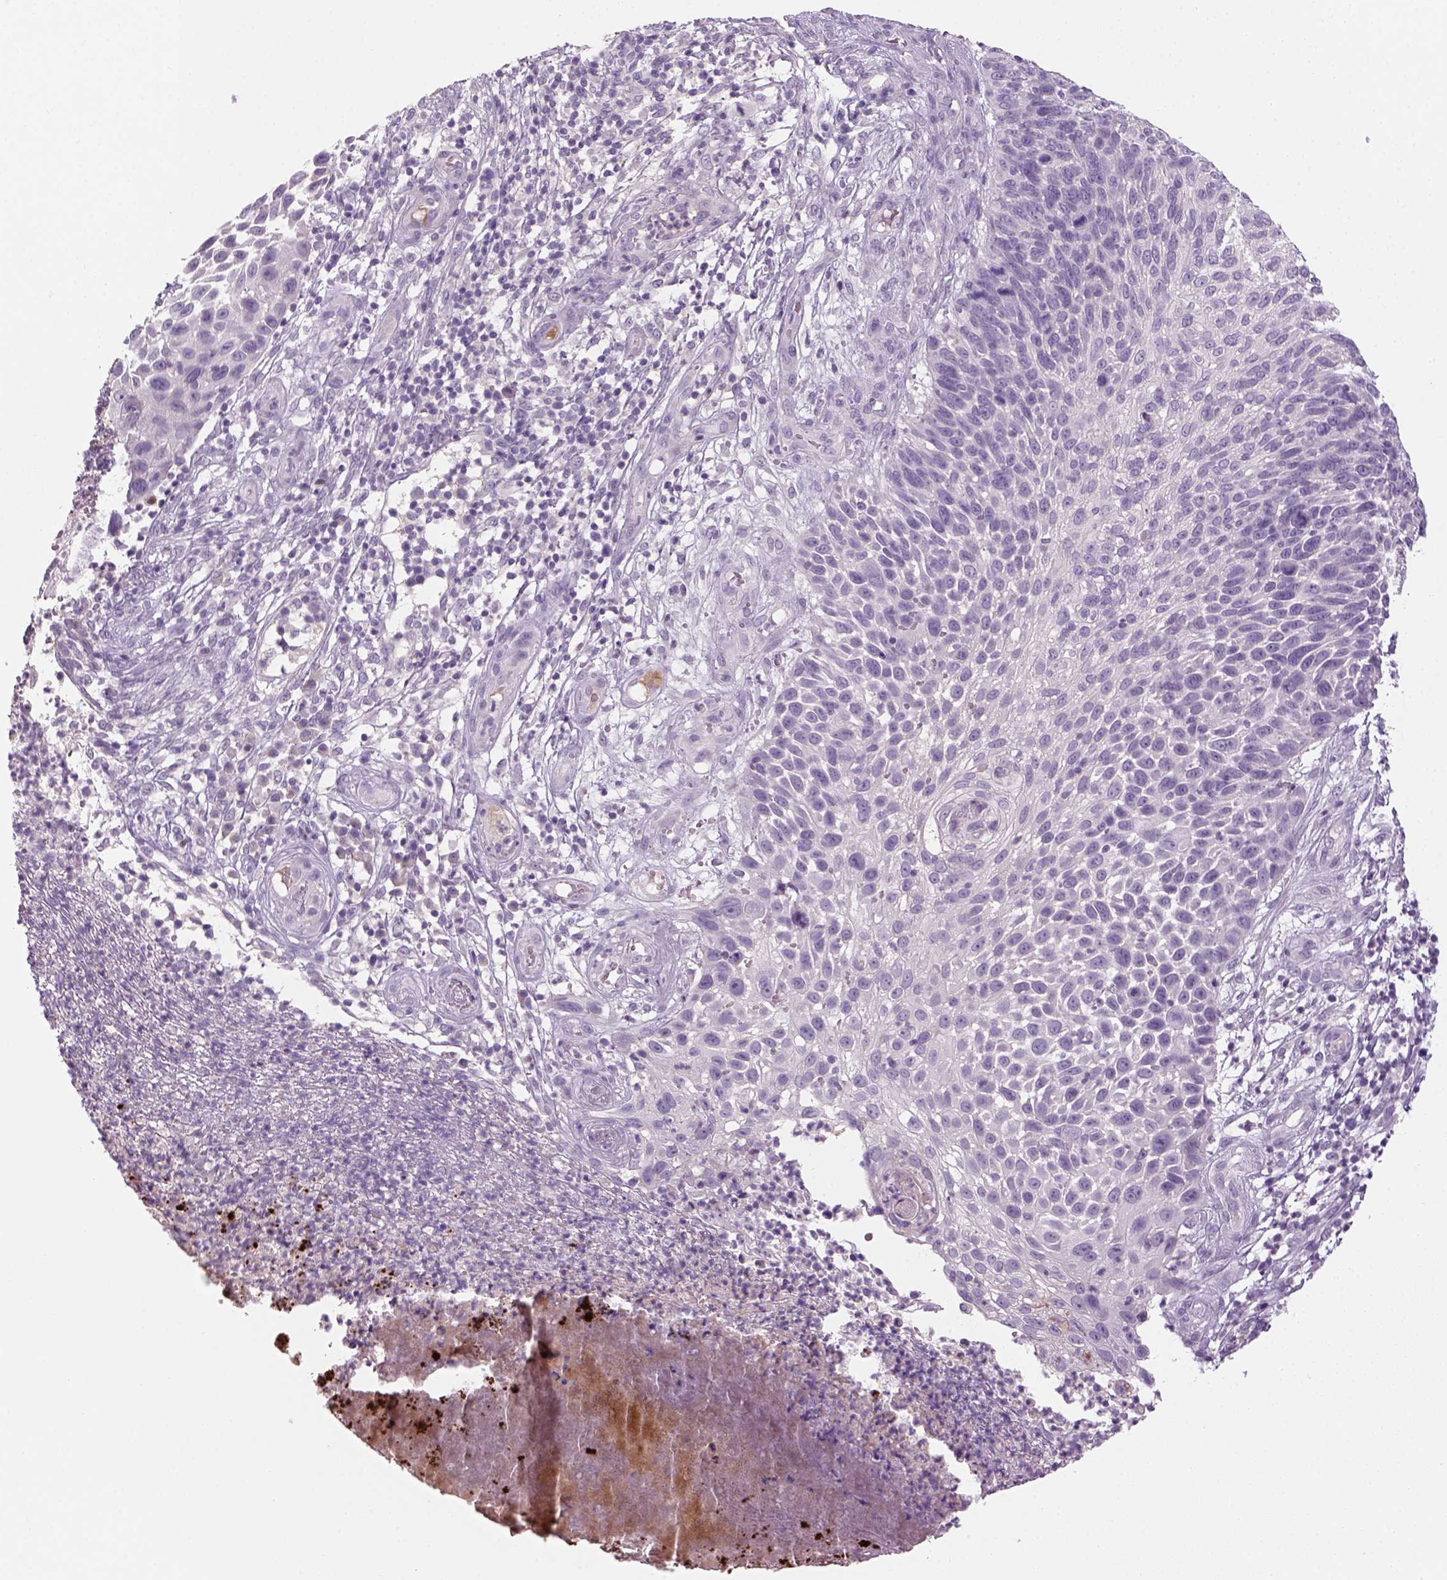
{"staining": {"intensity": "negative", "quantity": "none", "location": "none"}, "tissue": "skin cancer", "cell_type": "Tumor cells", "image_type": "cancer", "snomed": [{"axis": "morphology", "description": "Squamous cell carcinoma, NOS"}, {"axis": "topography", "description": "Skin"}], "caption": "This is an immunohistochemistry photomicrograph of human skin cancer (squamous cell carcinoma). There is no positivity in tumor cells.", "gene": "GFI1B", "patient": {"sex": "male", "age": 92}}